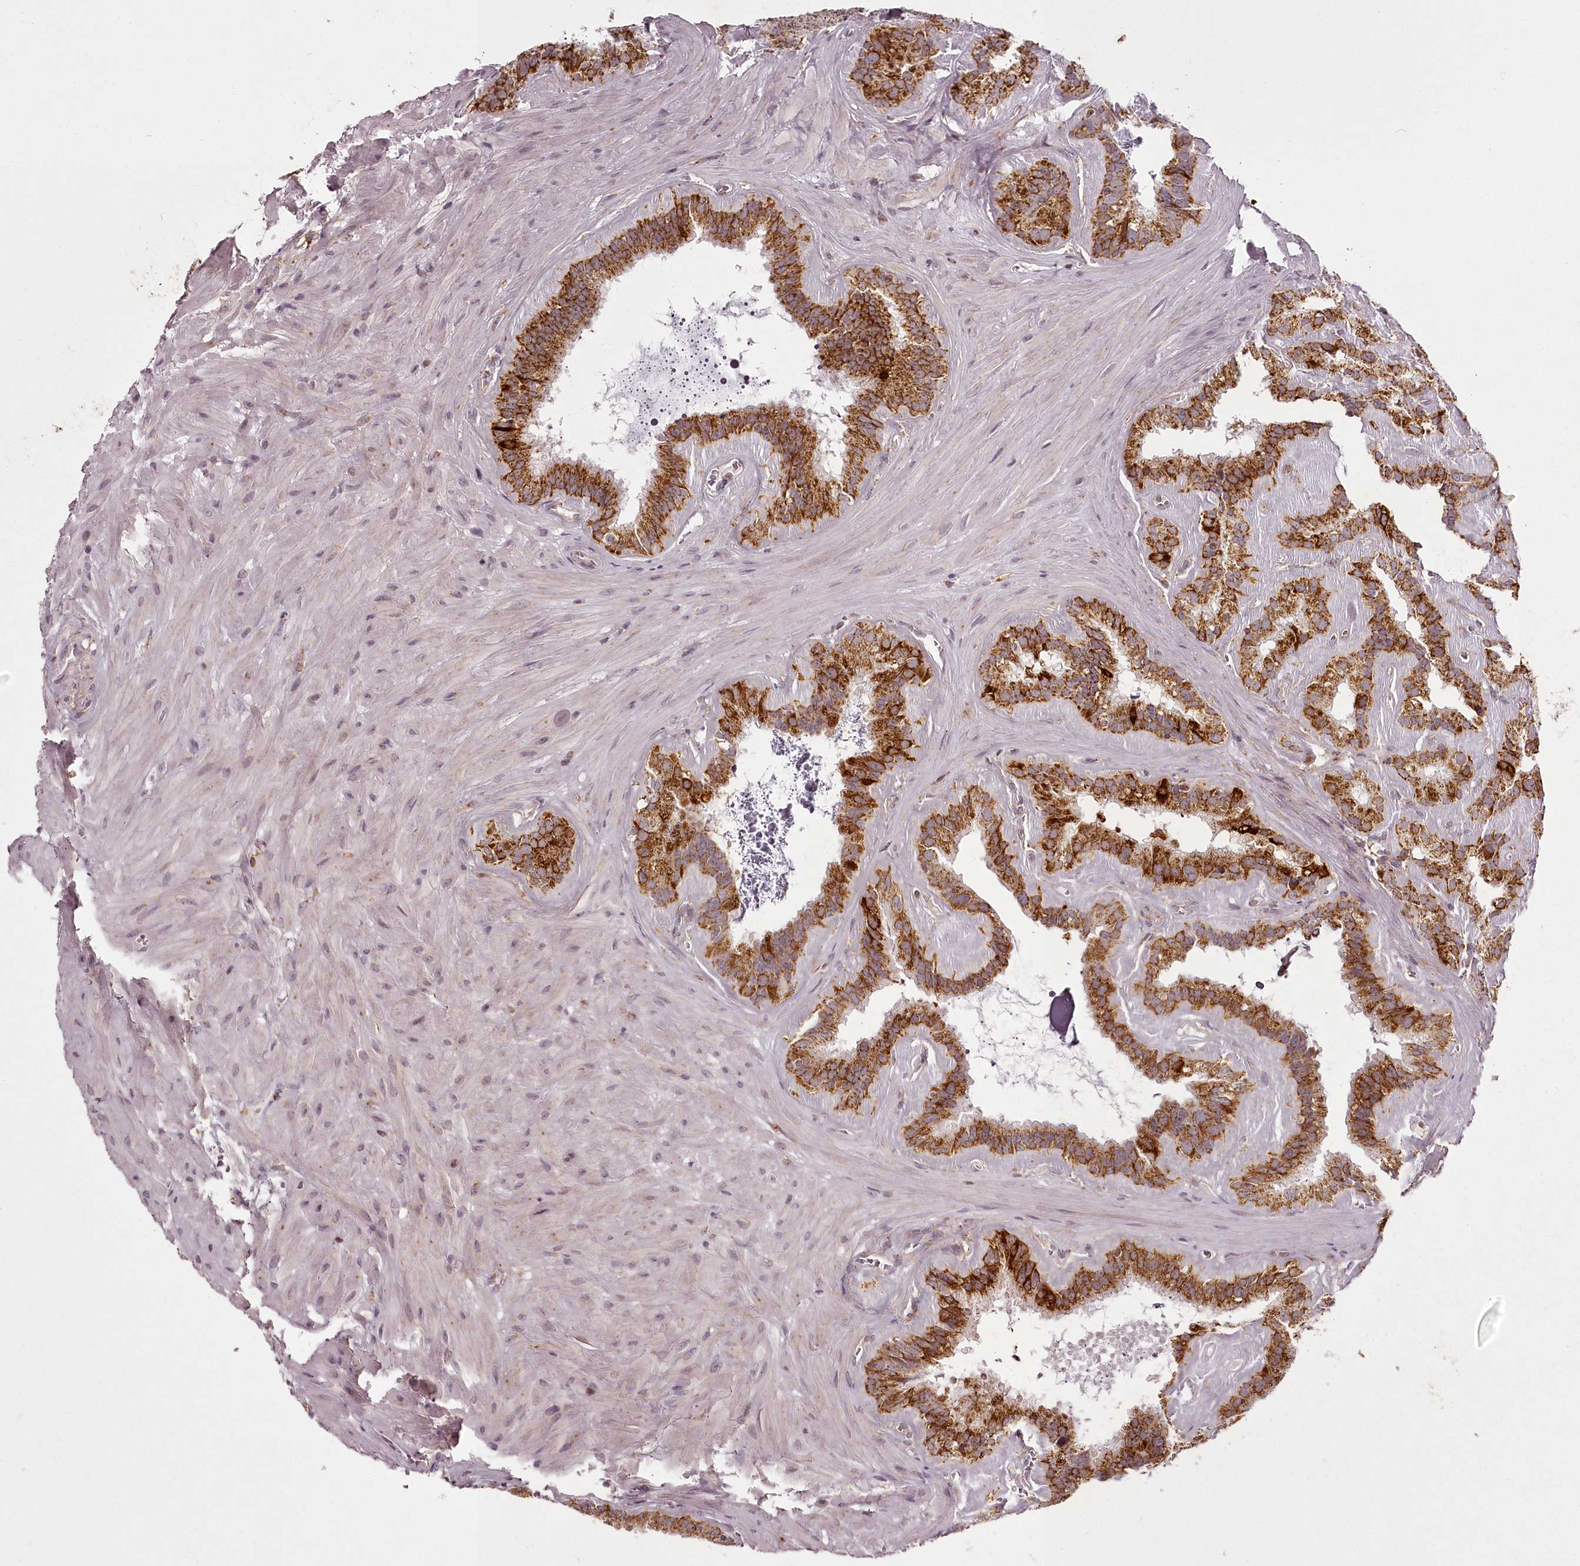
{"staining": {"intensity": "strong", "quantity": ">75%", "location": "cytoplasmic/membranous"}, "tissue": "seminal vesicle", "cell_type": "Glandular cells", "image_type": "normal", "snomed": [{"axis": "morphology", "description": "Normal tissue, NOS"}, {"axis": "topography", "description": "Prostate"}, {"axis": "topography", "description": "Seminal veicle"}], "caption": "A brown stain labels strong cytoplasmic/membranous staining of a protein in glandular cells of unremarkable human seminal vesicle.", "gene": "CHCHD2", "patient": {"sex": "male", "age": 59}}